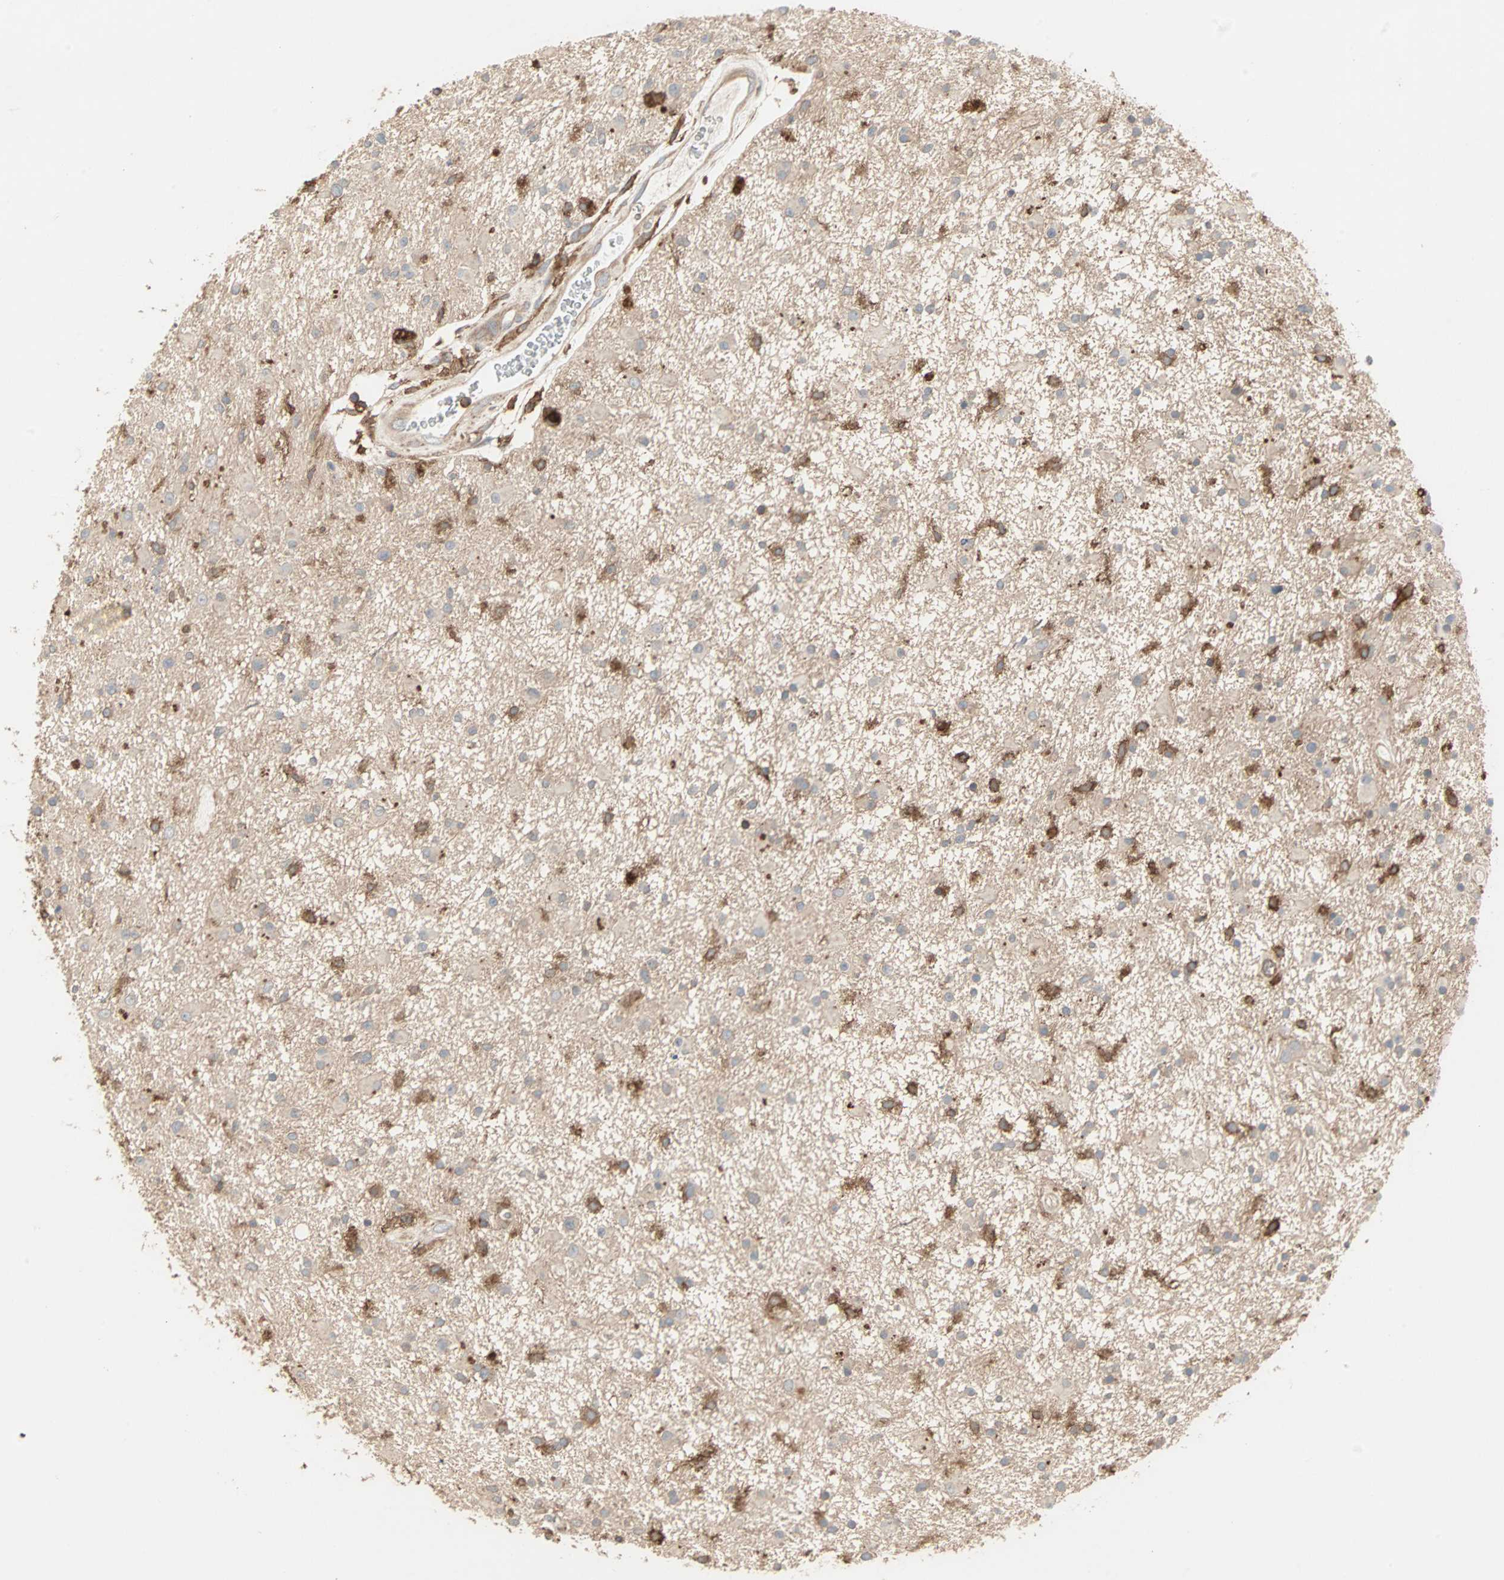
{"staining": {"intensity": "negative", "quantity": "none", "location": "none"}, "tissue": "glioma", "cell_type": "Tumor cells", "image_type": "cancer", "snomed": [{"axis": "morphology", "description": "Glioma, malignant, High grade"}, {"axis": "topography", "description": "Brain"}], "caption": "There is no significant expression in tumor cells of malignant high-grade glioma. (DAB (3,3'-diaminobenzidine) immunohistochemistry with hematoxylin counter stain).", "gene": "GNAI2", "patient": {"sex": "male", "age": 33}}